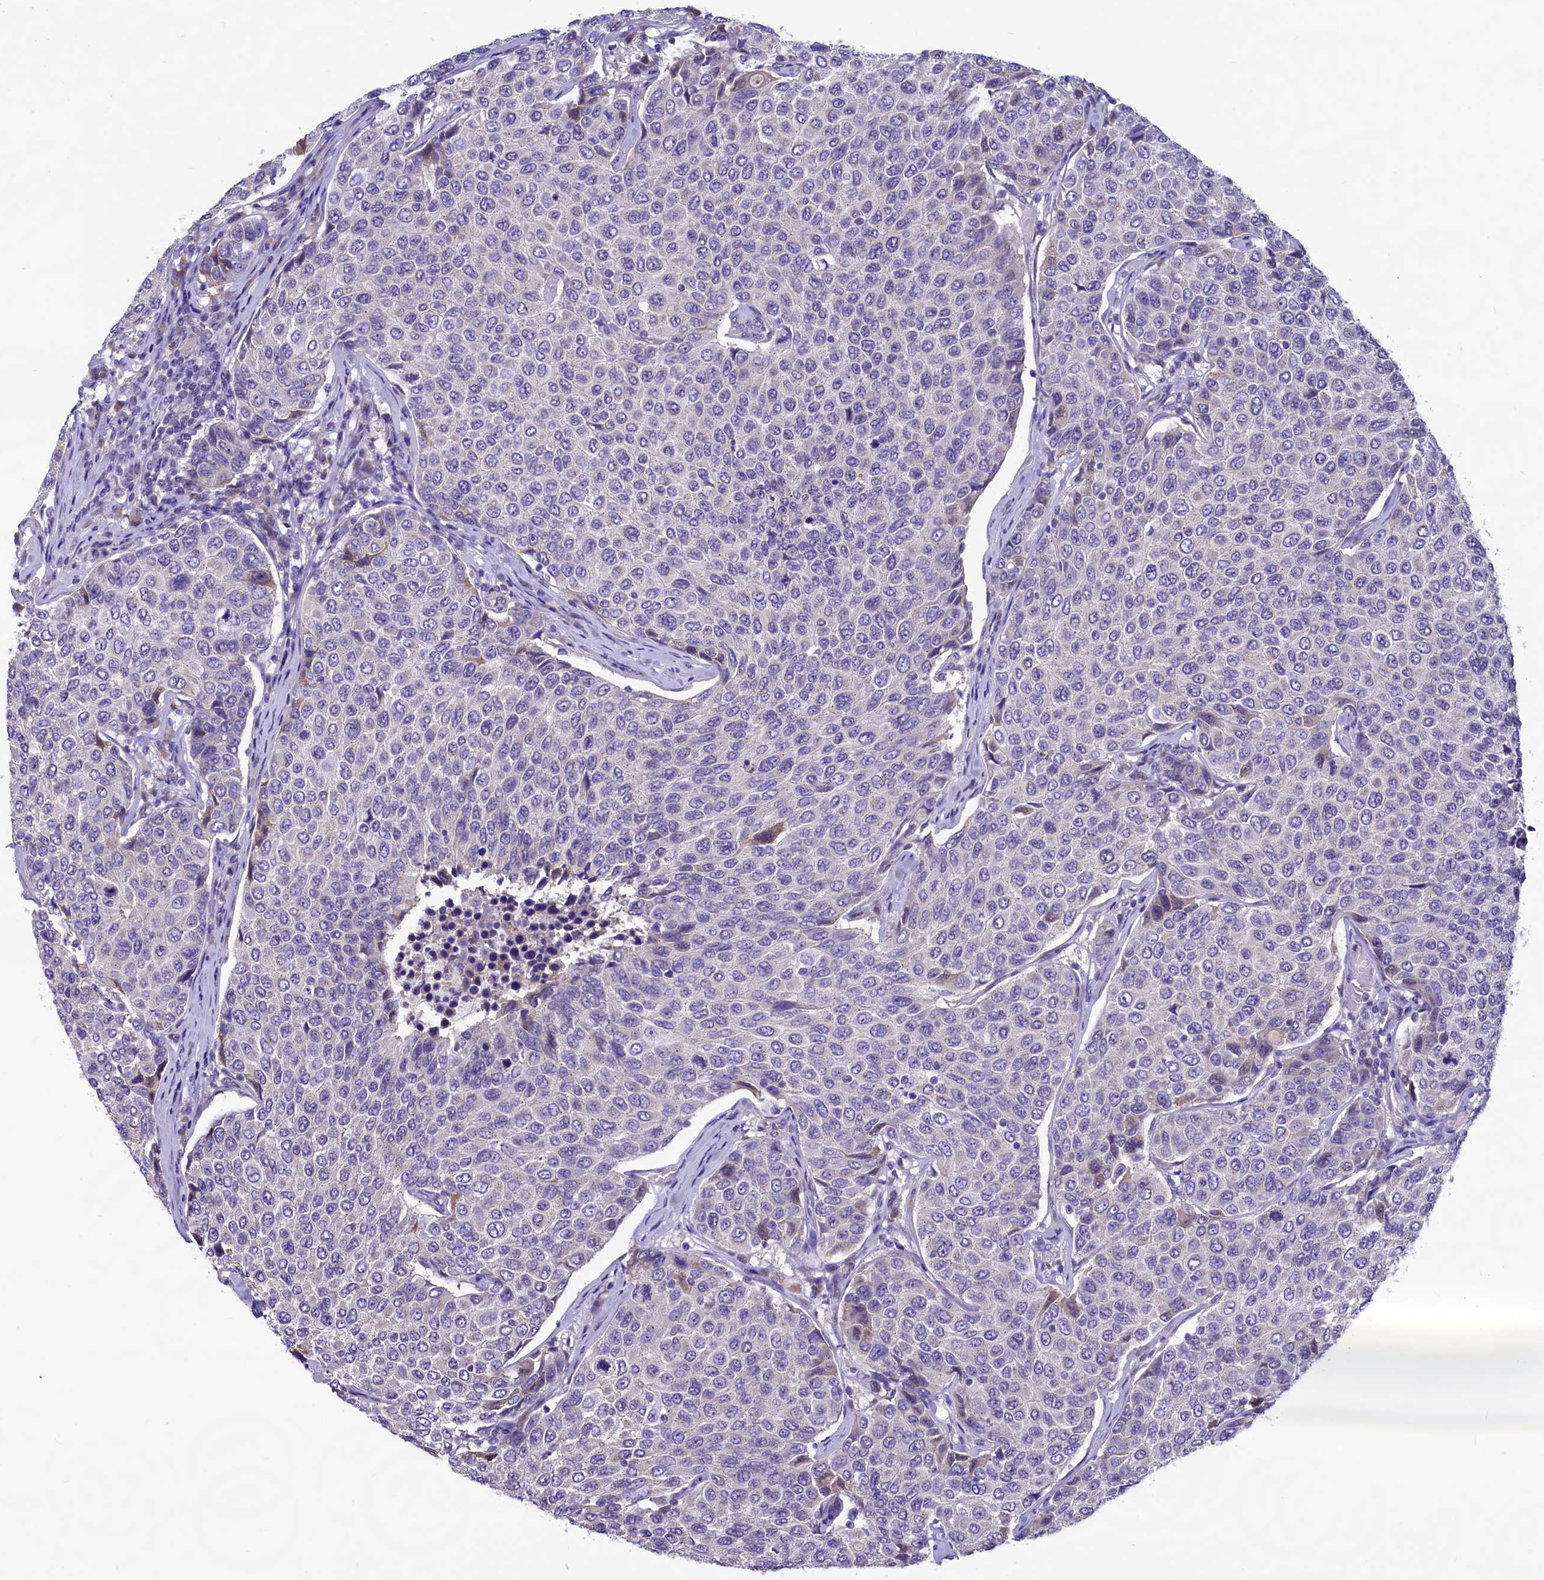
{"staining": {"intensity": "negative", "quantity": "none", "location": "none"}, "tissue": "breast cancer", "cell_type": "Tumor cells", "image_type": "cancer", "snomed": [{"axis": "morphology", "description": "Duct carcinoma"}, {"axis": "topography", "description": "Breast"}], "caption": "An immunohistochemistry image of breast infiltrating ductal carcinoma is shown. There is no staining in tumor cells of breast infiltrating ductal carcinoma.", "gene": "SEC24C", "patient": {"sex": "female", "age": 55}}